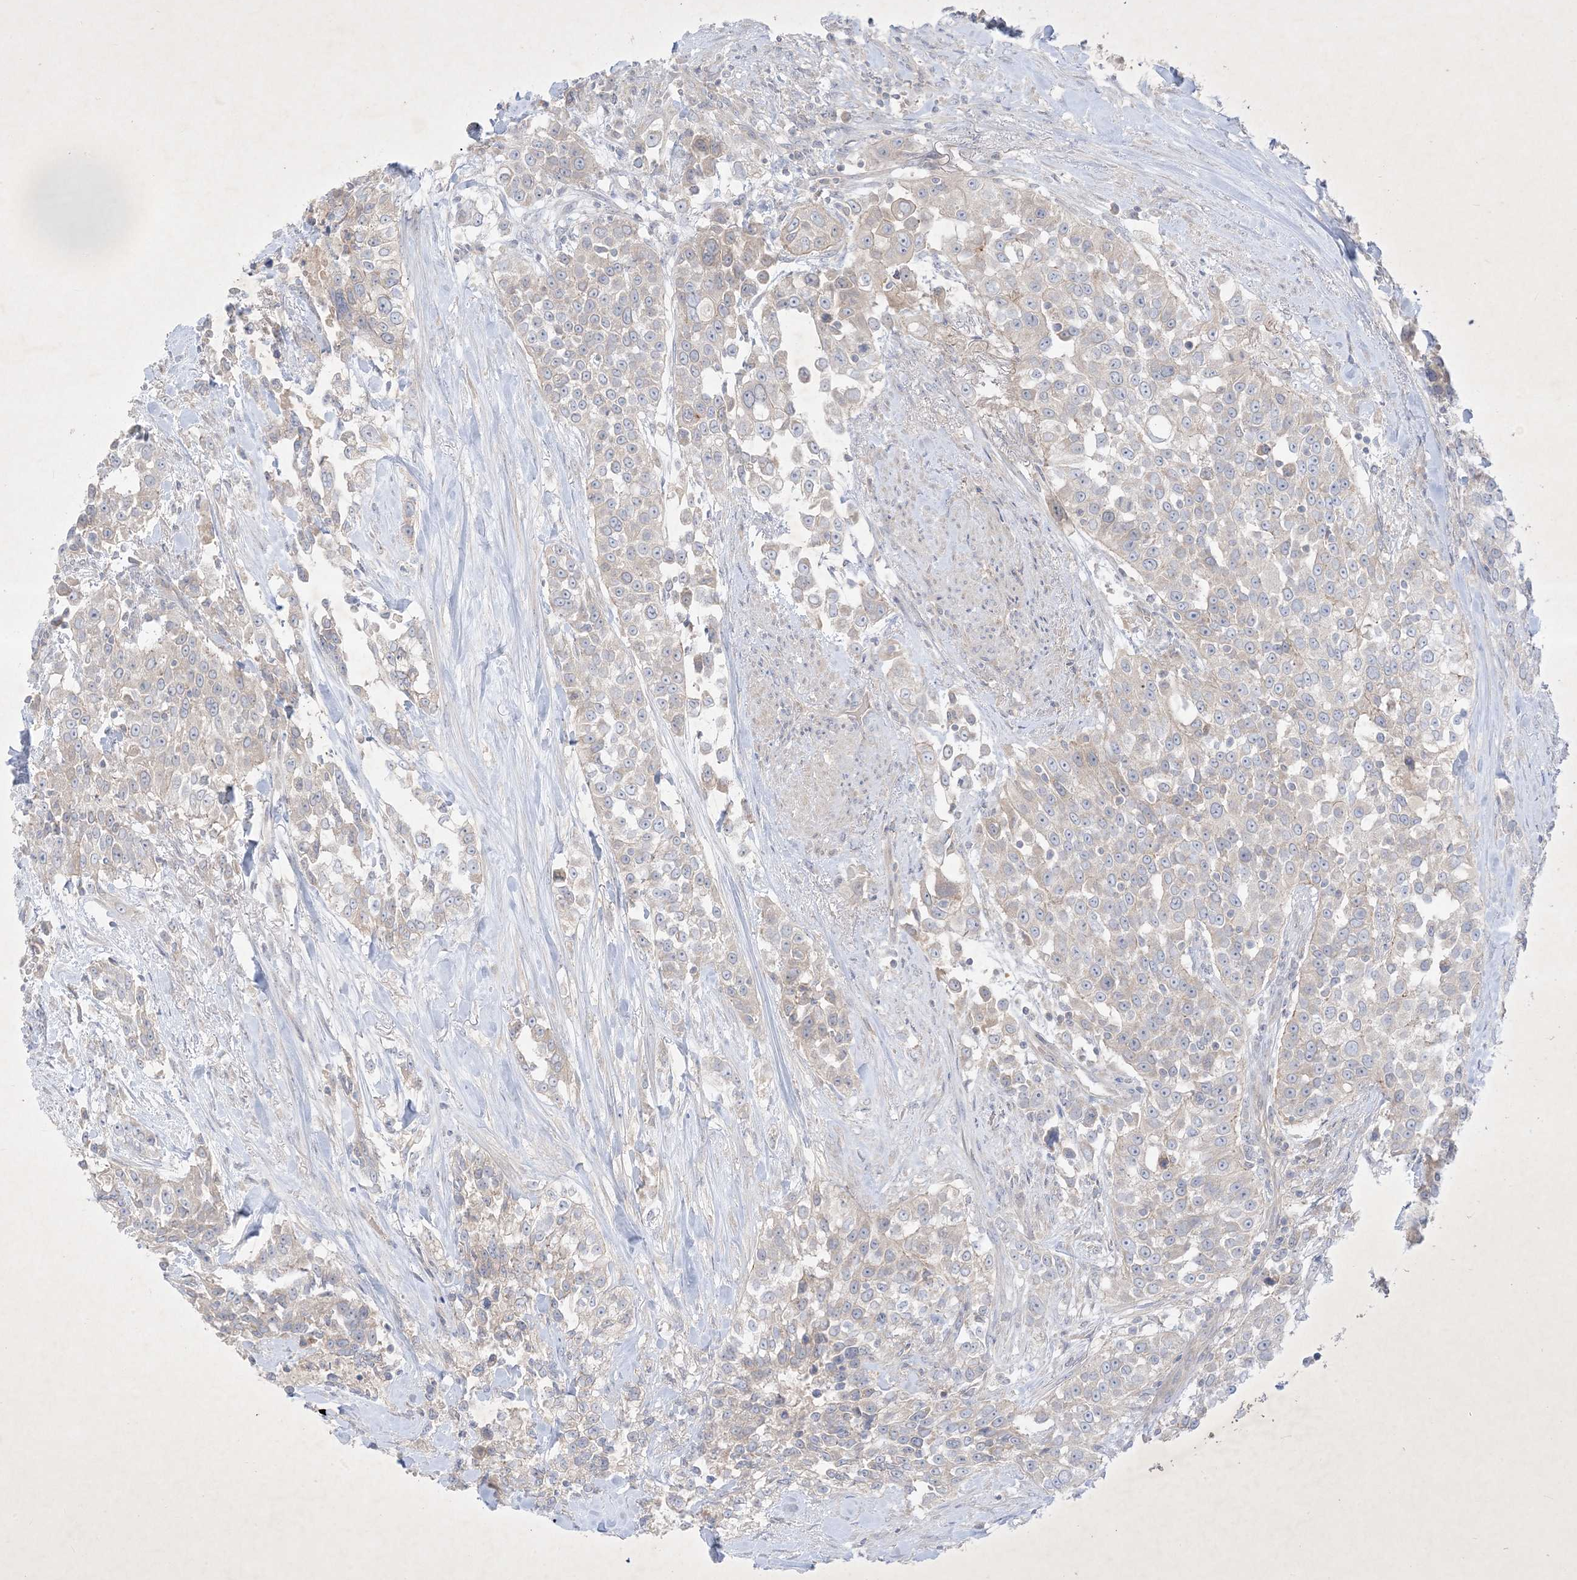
{"staining": {"intensity": "weak", "quantity": "<25%", "location": "cytoplasmic/membranous"}, "tissue": "urothelial cancer", "cell_type": "Tumor cells", "image_type": "cancer", "snomed": [{"axis": "morphology", "description": "Urothelial carcinoma, High grade"}, {"axis": "topography", "description": "Urinary bladder"}], "caption": "This histopathology image is of high-grade urothelial carcinoma stained with immunohistochemistry (IHC) to label a protein in brown with the nuclei are counter-stained blue. There is no expression in tumor cells.", "gene": "PLEKHA3", "patient": {"sex": "female", "age": 80}}